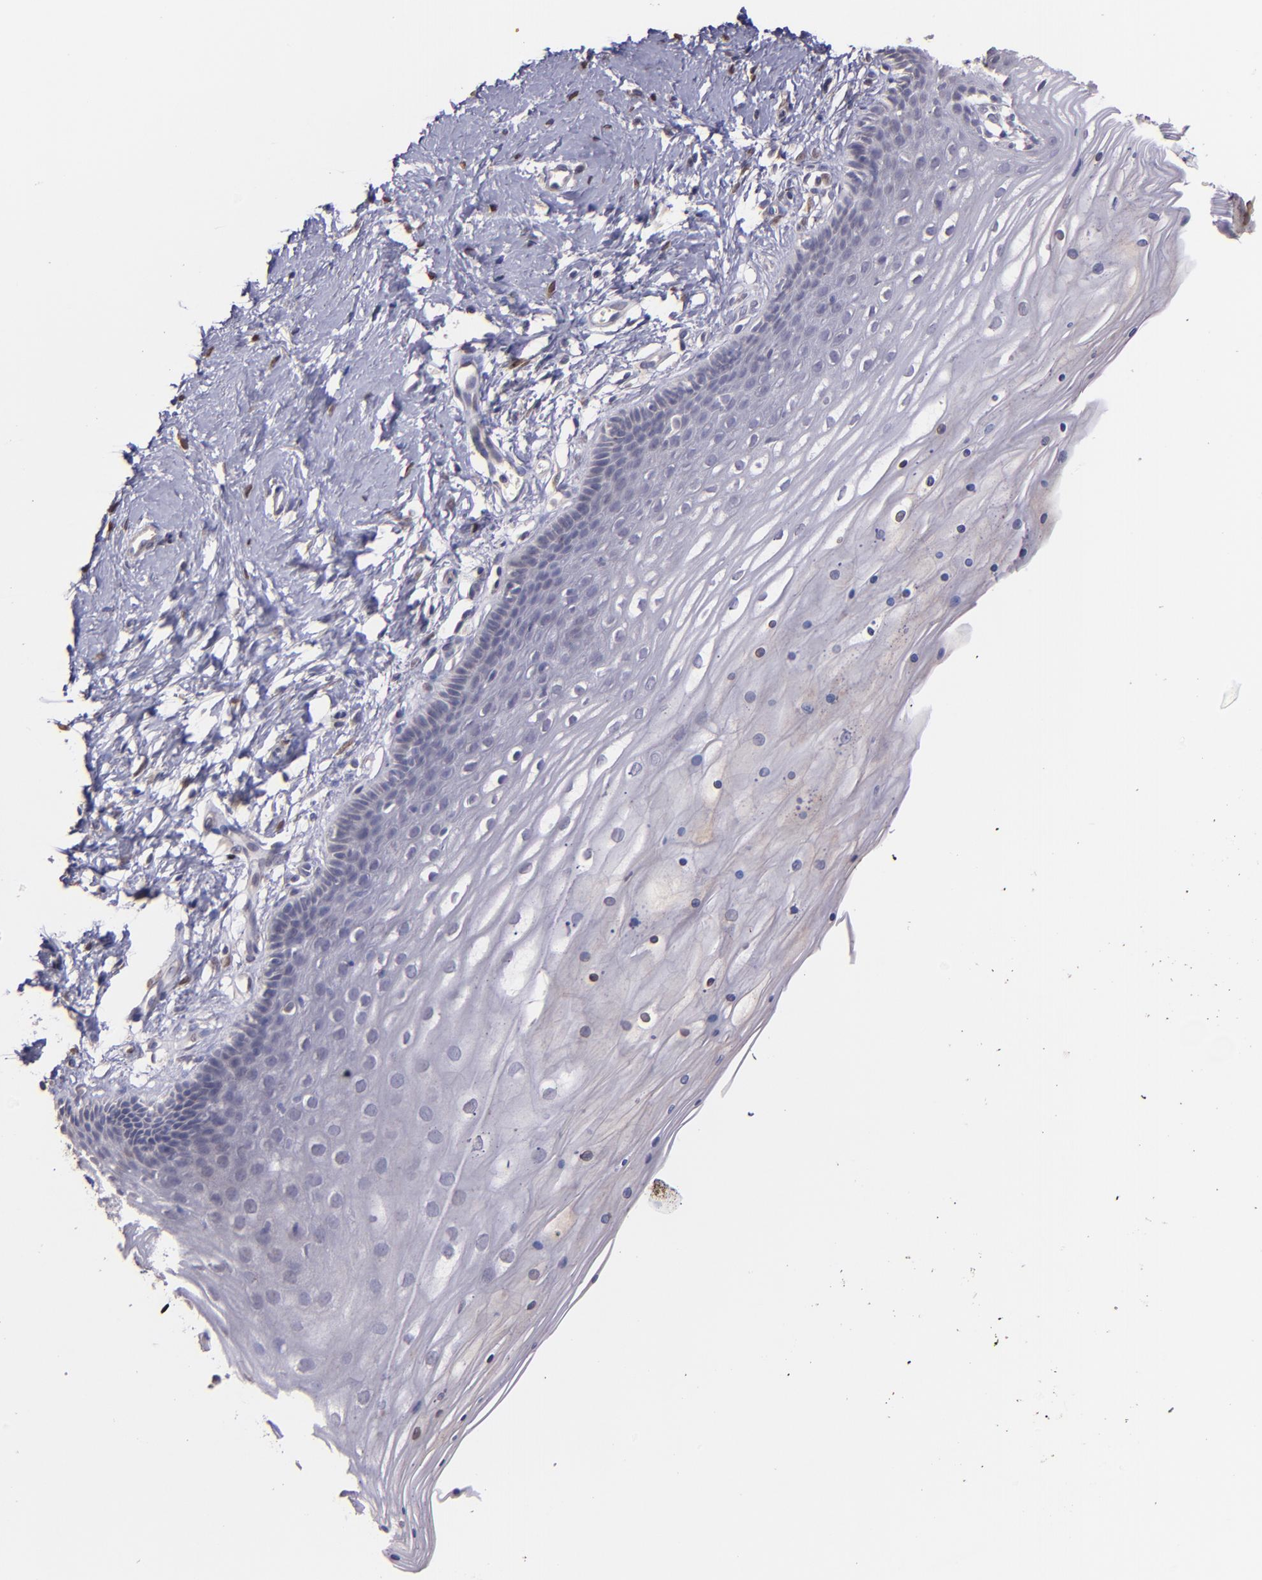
{"staining": {"intensity": "negative", "quantity": "none", "location": "none"}, "tissue": "cervix", "cell_type": "Glandular cells", "image_type": "normal", "snomed": [{"axis": "morphology", "description": "Normal tissue, NOS"}, {"axis": "topography", "description": "Cervix"}], "caption": "Cervix stained for a protein using immunohistochemistry demonstrates no positivity glandular cells.", "gene": "NUP62CL", "patient": {"sex": "female", "age": 39}}